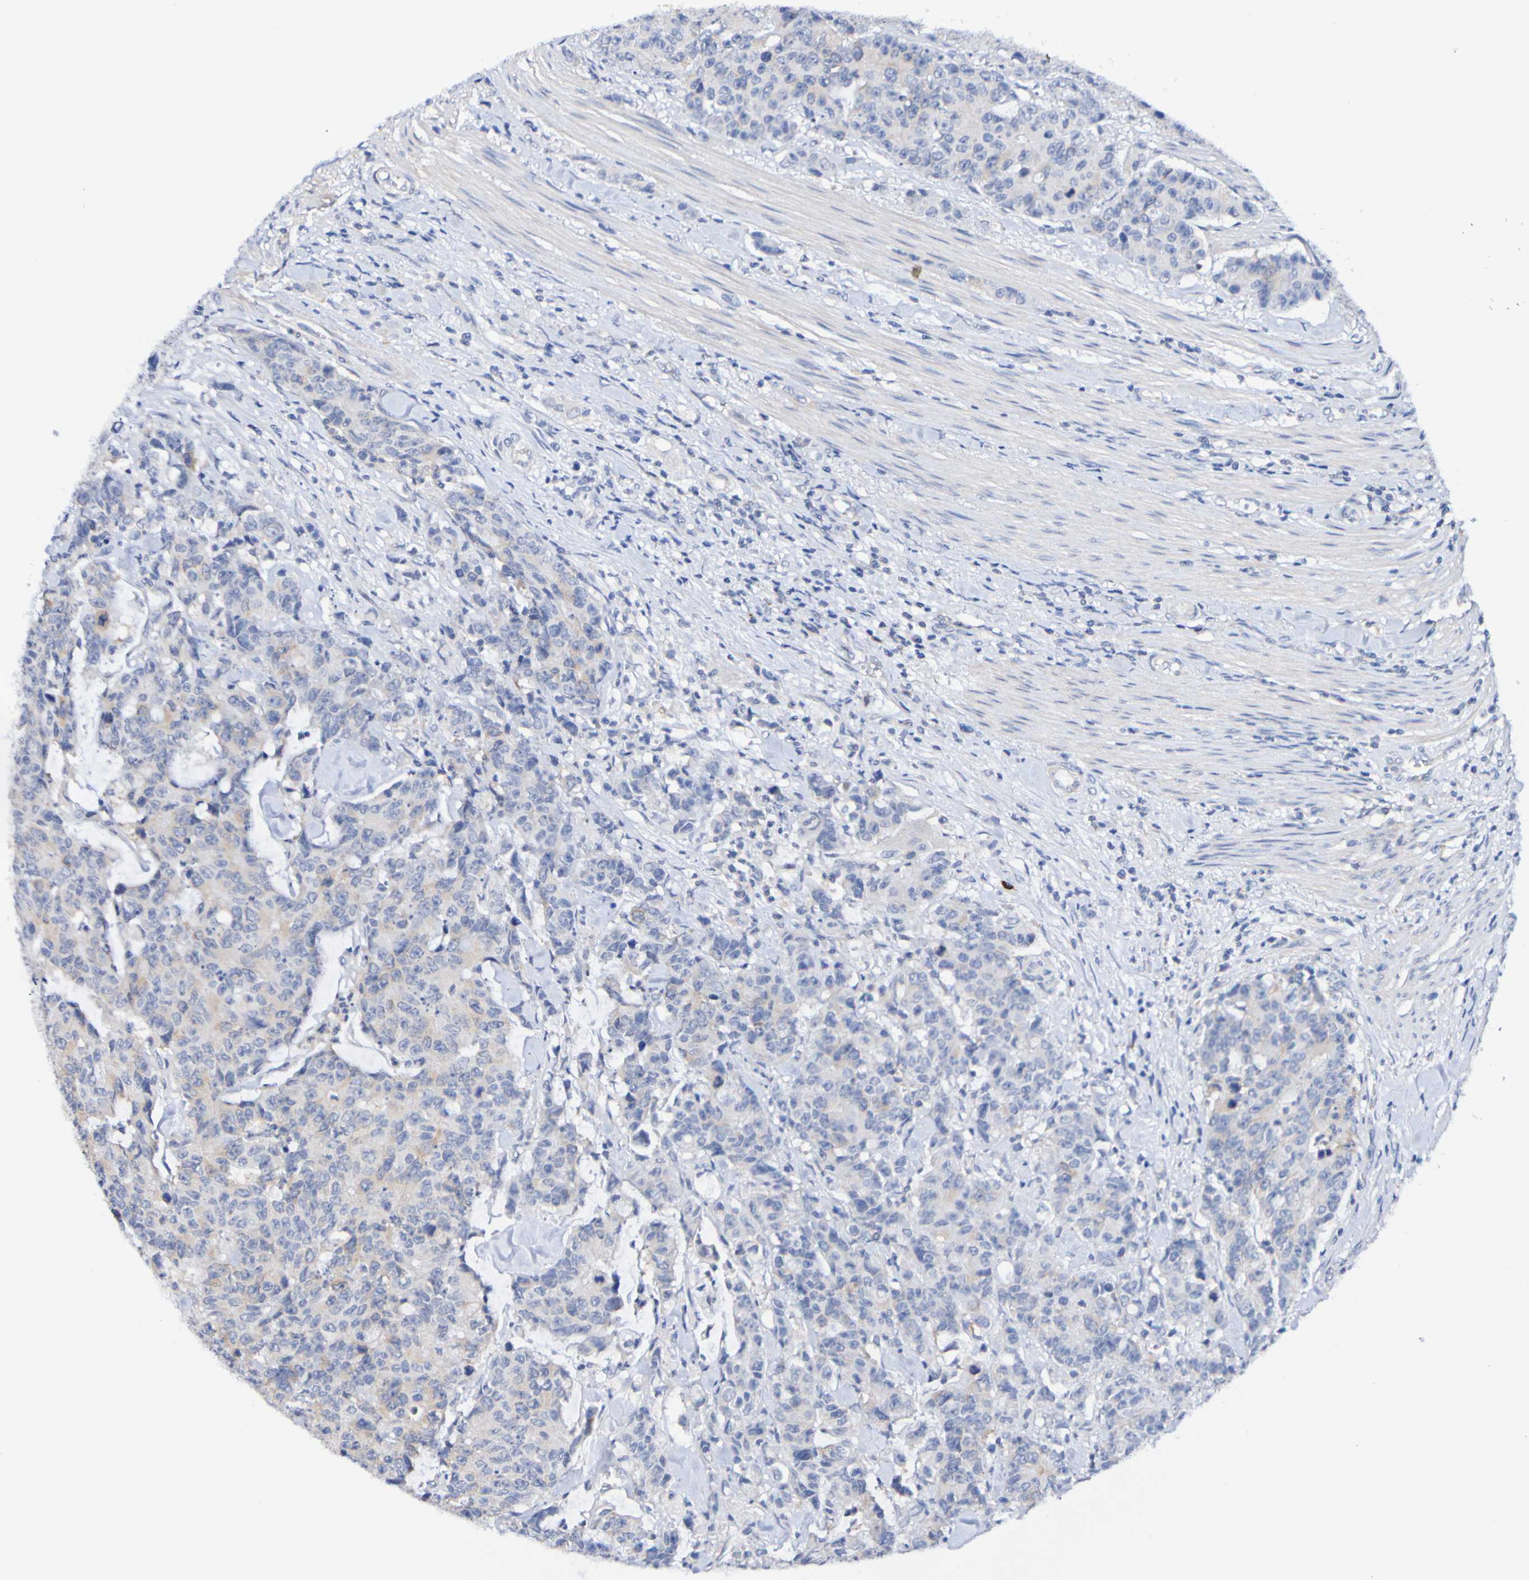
{"staining": {"intensity": "weak", "quantity": "25%-75%", "location": "cytoplasmic/membranous"}, "tissue": "colorectal cancer", "cell_type": "Tumor cells", "image_type": "cancer", "snomed": [{"axis": "morphology", "description": "Adenocarcinoma, NOS"}, {"axis": "topography", "description": "Colon"}], "caption": "IHC of human adenocarcinoma (colorectal) shows low levels of weak cytoplasmic/membranous staining in approximately 25%-75% of tumor cells.", "gene": "ACVR1C", "patient": {"sex": "female", "age": 86}}